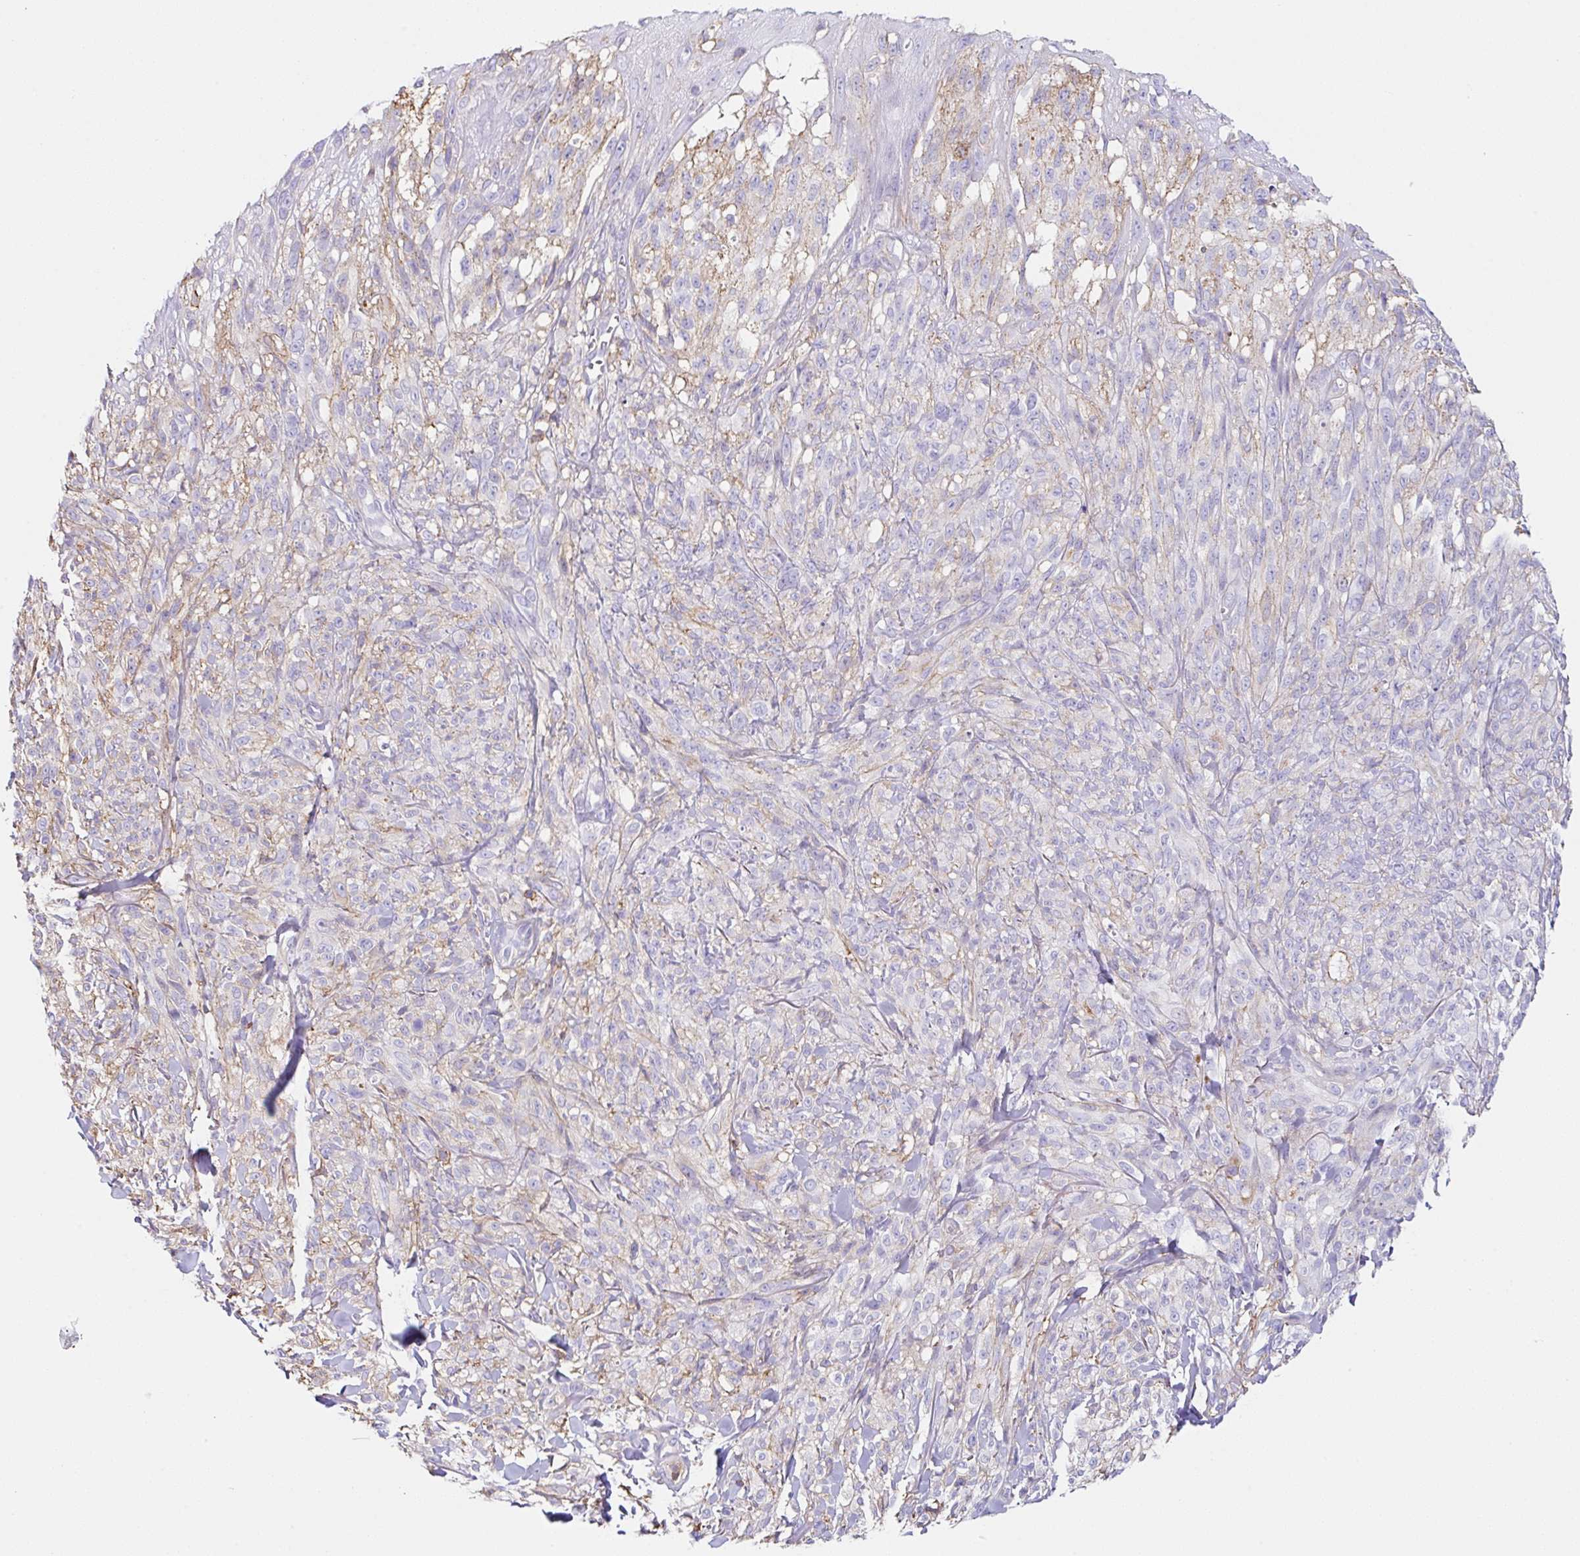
{"staining": {"intensity": "negative", "quantity": "none", "location": "none"}, "tissue": "melanoma", "cell_type": "Tumor cells", "image_type": "cancer", "snomed": [{"axis": "morphology", "description": "Malignant melanoma, NOS"}, {"axis": "topography", "description": "Skin of upper arm"}], "caption": "IHC of human melanoma shows no staining in tumor cells. Nuclei are stained in blue.", "gene": "MTTP", "patient": {"sex": "female", "age": 65}}